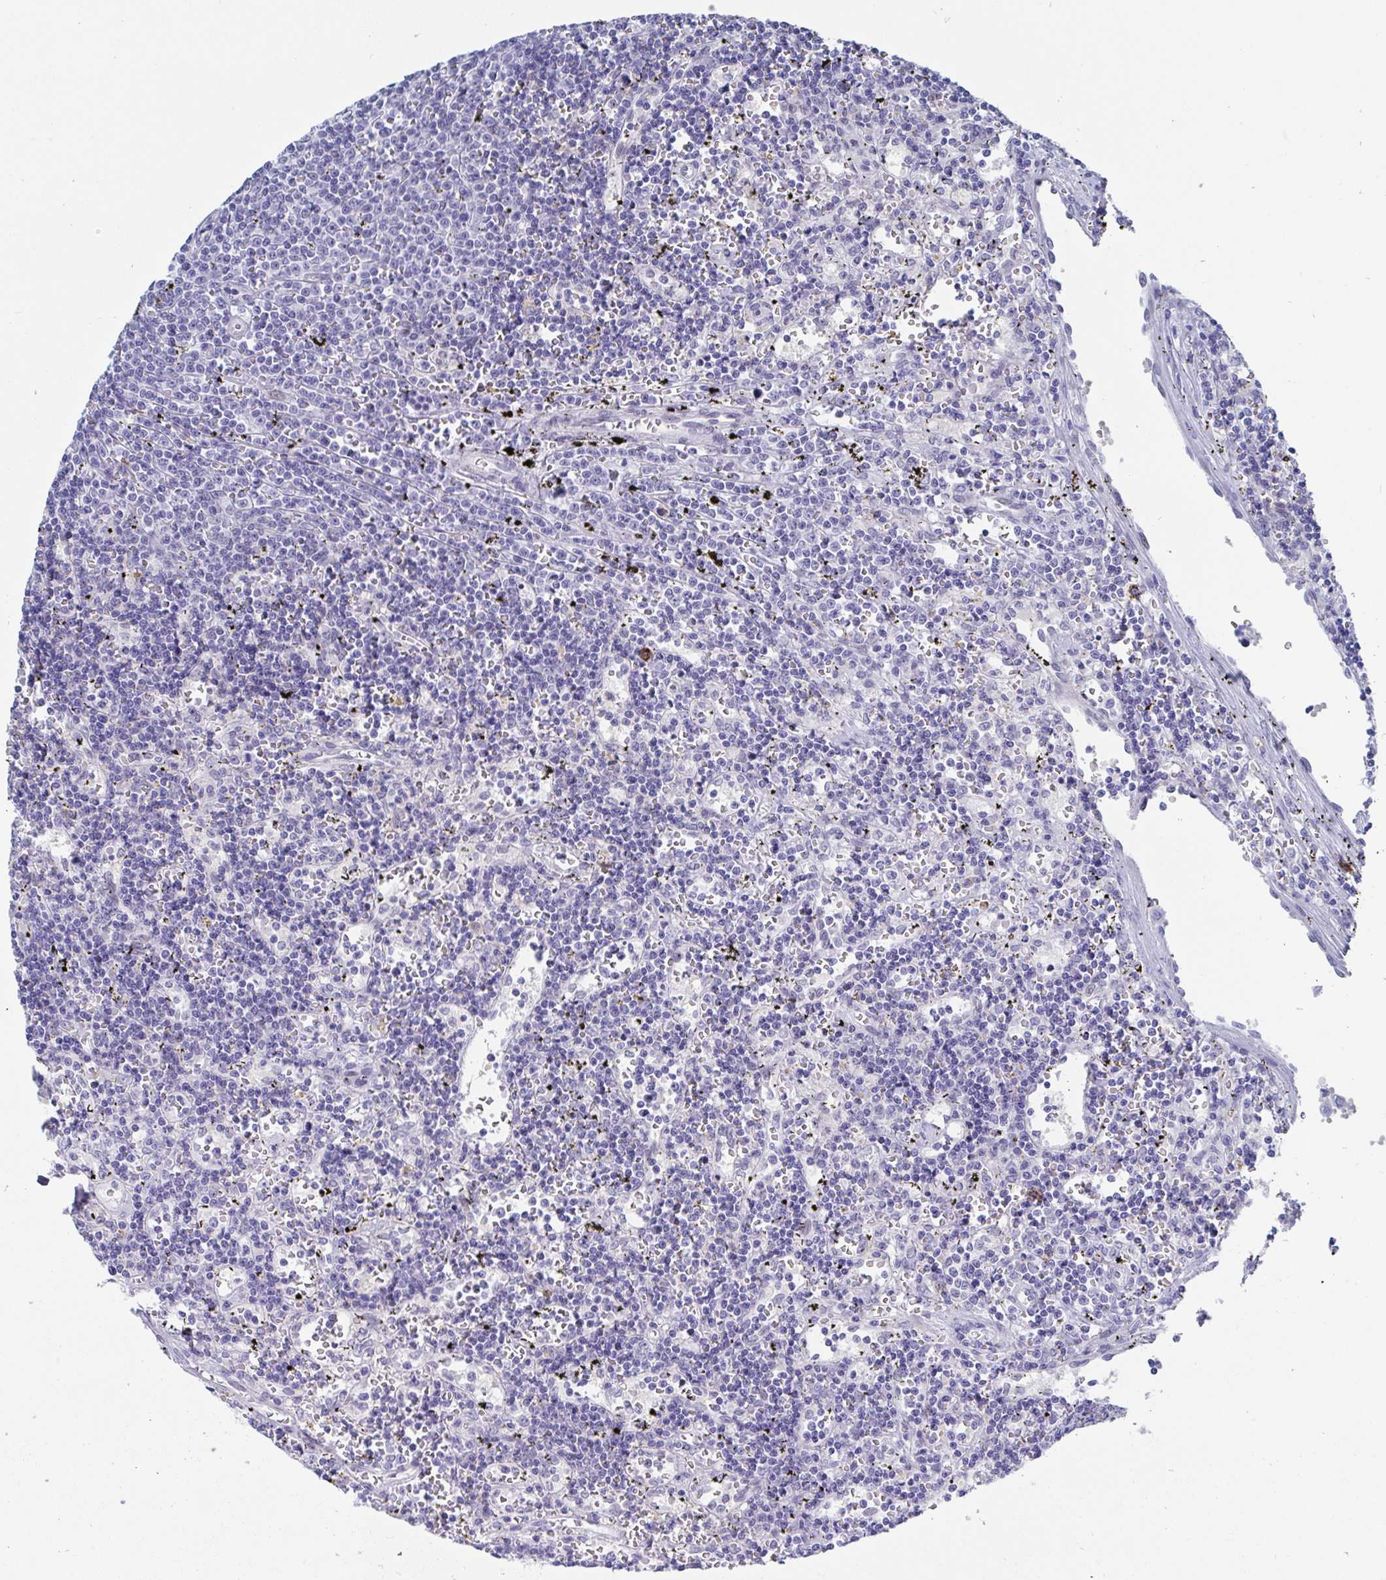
{"staining": {"intensity": "negative", "quantity": "none", "location": "none"}, "tissue": "lymphoma", "cell_type": "Tumor cells", "image_type": "cancer", "snomed": [{"axis": "morphology", "description": "Malignant lymphoma, non-Hodgkin's type, Low grade"}, {"axis": "topography", "description": "Spleen"}], "caption": "Tumor cells are negative for brown protein staining in lymphoma. (Stains: DAB immunohistochemistry with hematoxylin counter stain, Microscopy: brightfield microscopy at high magnification).", "gene": "MFSD4A", "patient": {"sex": "male", "age": 60}}